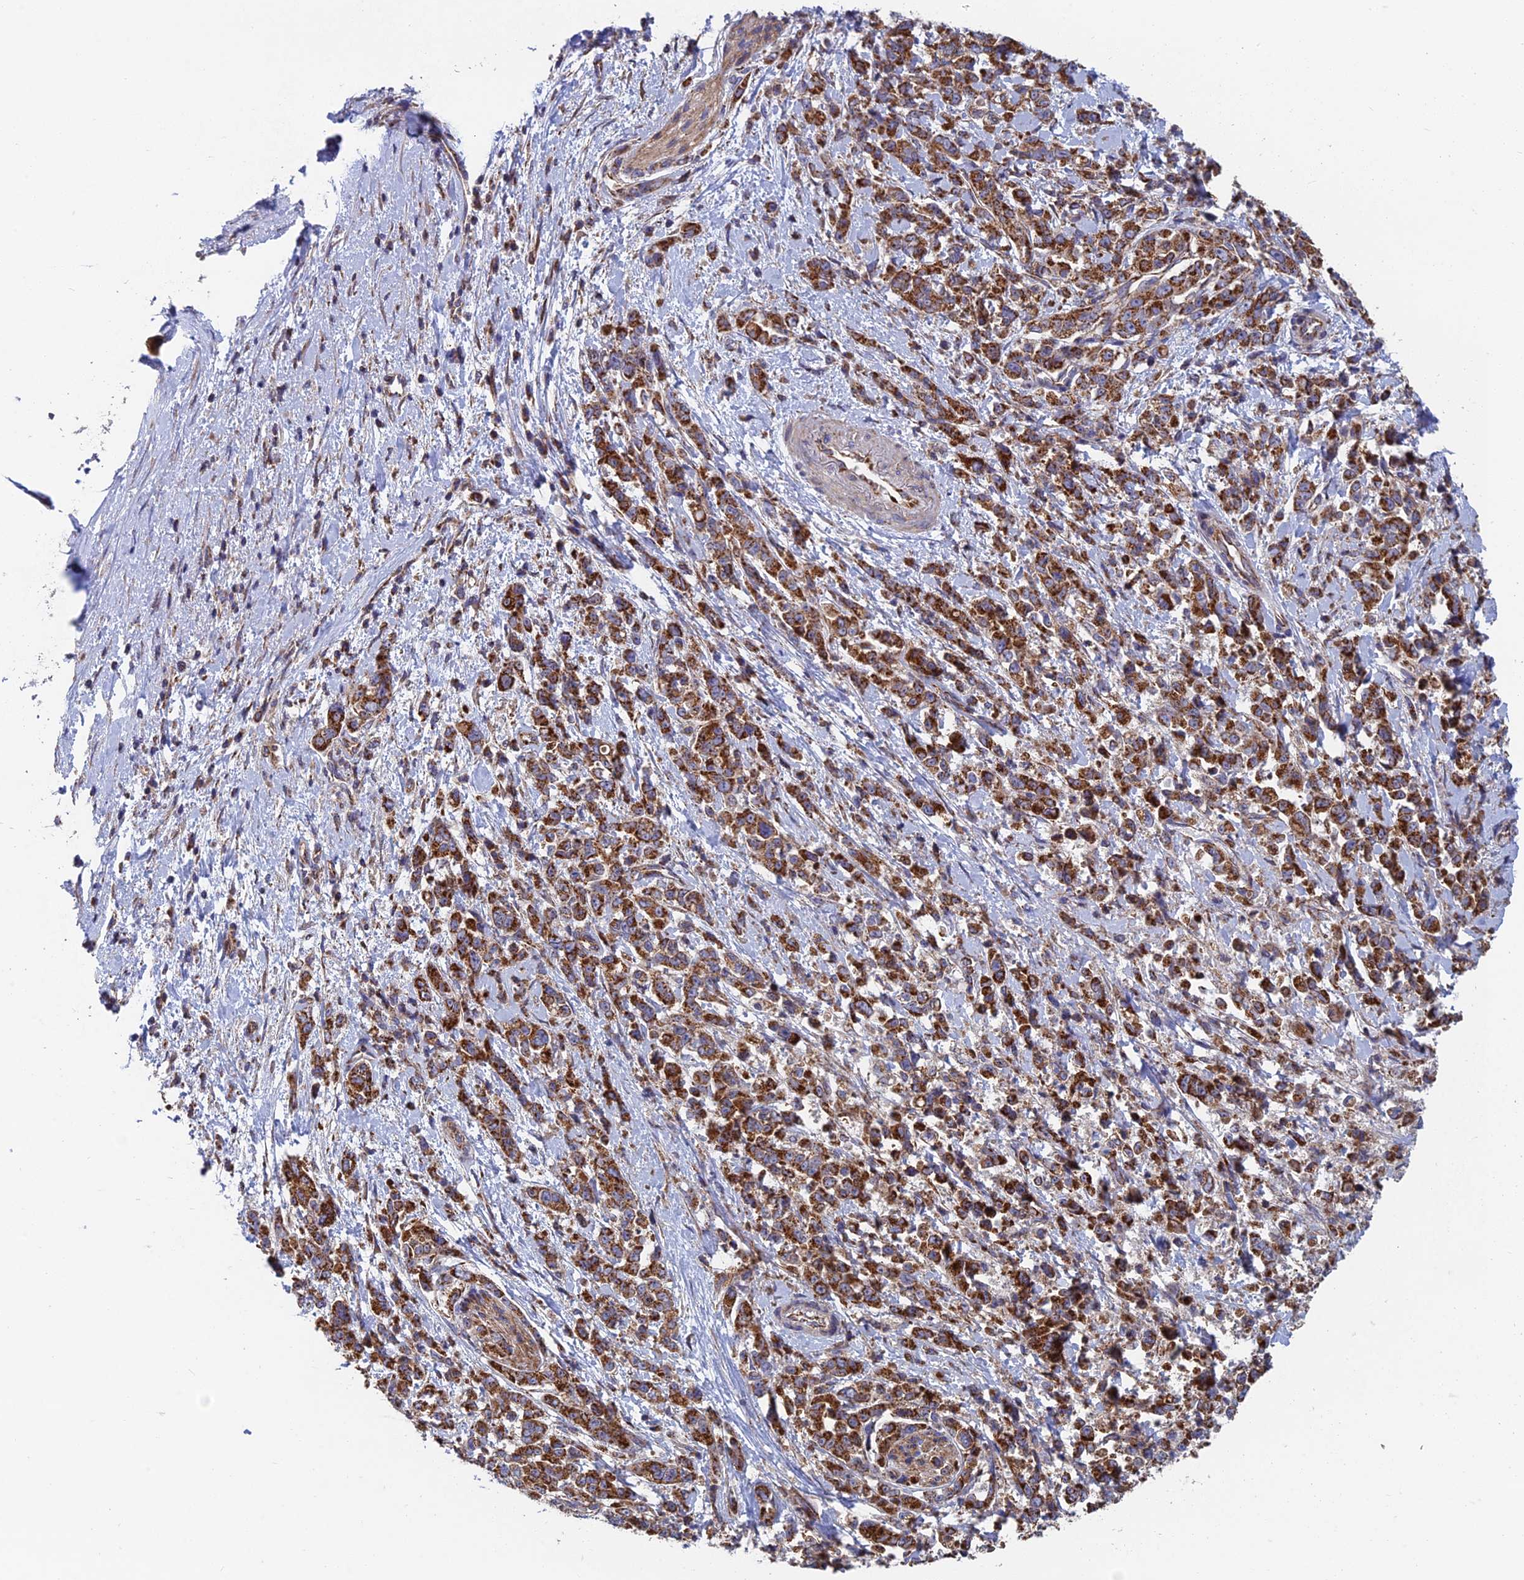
{"staining": {"intensity": "strong", "quantity": ">75%", "location": "cytoplasmic/membranous"}, "tissue": "pancreatic cancer", "cell_type": "Tumor cells", "image_type": "cancer", "snomed": [{"axis": "morphology", "description": "Normal tissue, NOS"}, {"axis": "morphology", "description": "Adenocarcinoma, NOS"}, {"axis": "topography", "description": "Pancreas"}], "caption": "A histopathology image of human adenocarcinoma (pancreatic) stained for a protein shows strong cytoplasmic/membranous brown staining in tumor cells.", "gene": "MRPS9", "patient": {"sex": "female", "age": 64}}